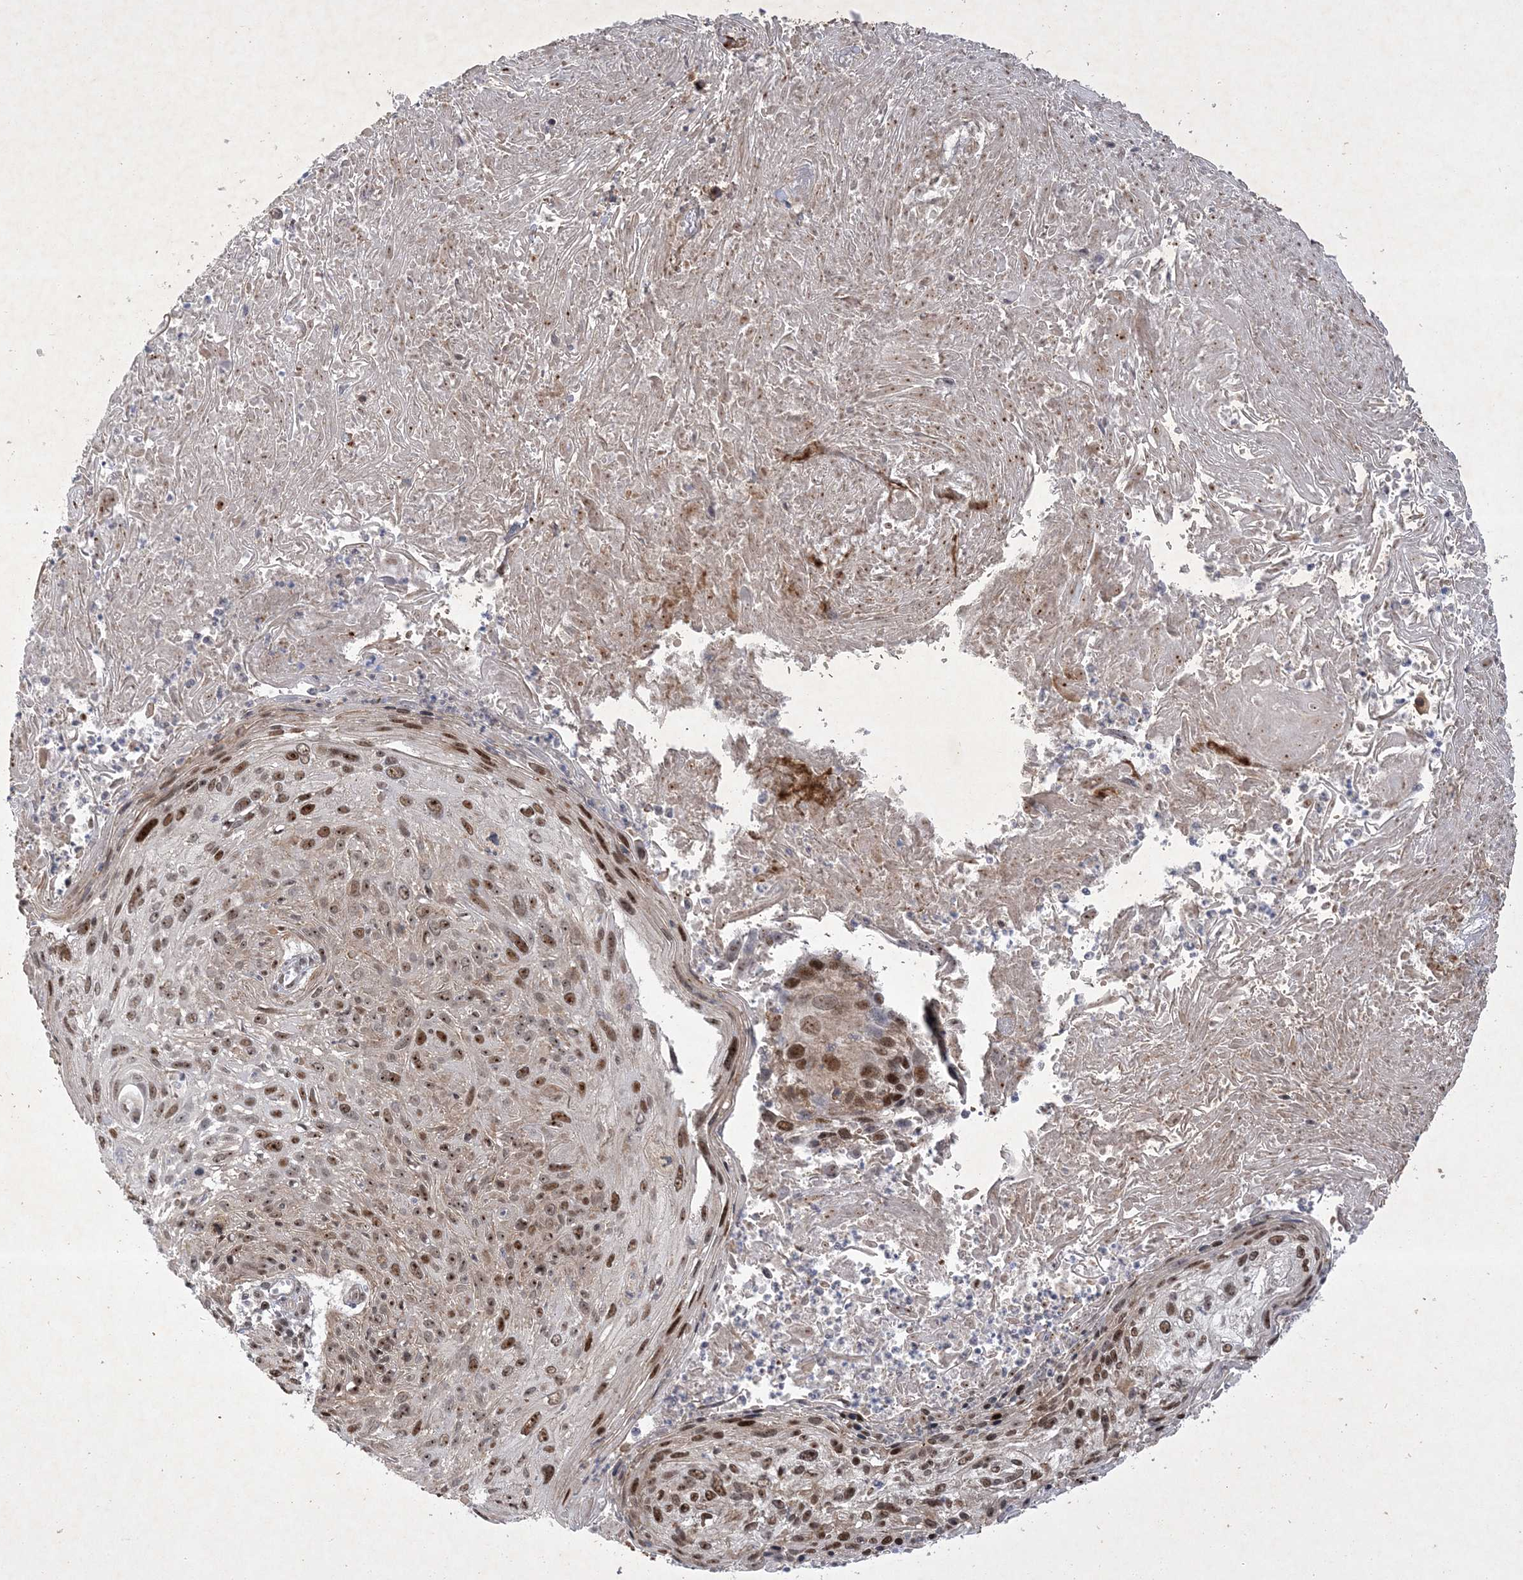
{"staining": {"intensity": "moderate", "quantity": ">75%", "location": "nuclear"}, "tissue": "cervical cancer", "cell_type": "Tumor cells", "image_type": "cancer", "snomed": [{"axis": "morphology", "description": "Squamous cell carcinoma, NOS"}, {"axis": "topography", "description": "Cervix"}], "caption": "A brown stain highlights moderate nuclear expression of a protein in human cervical squamous cell carcinoma tumor cells.", "gene": "NPM3", "patient": {"sex": "female", "age": 51}}